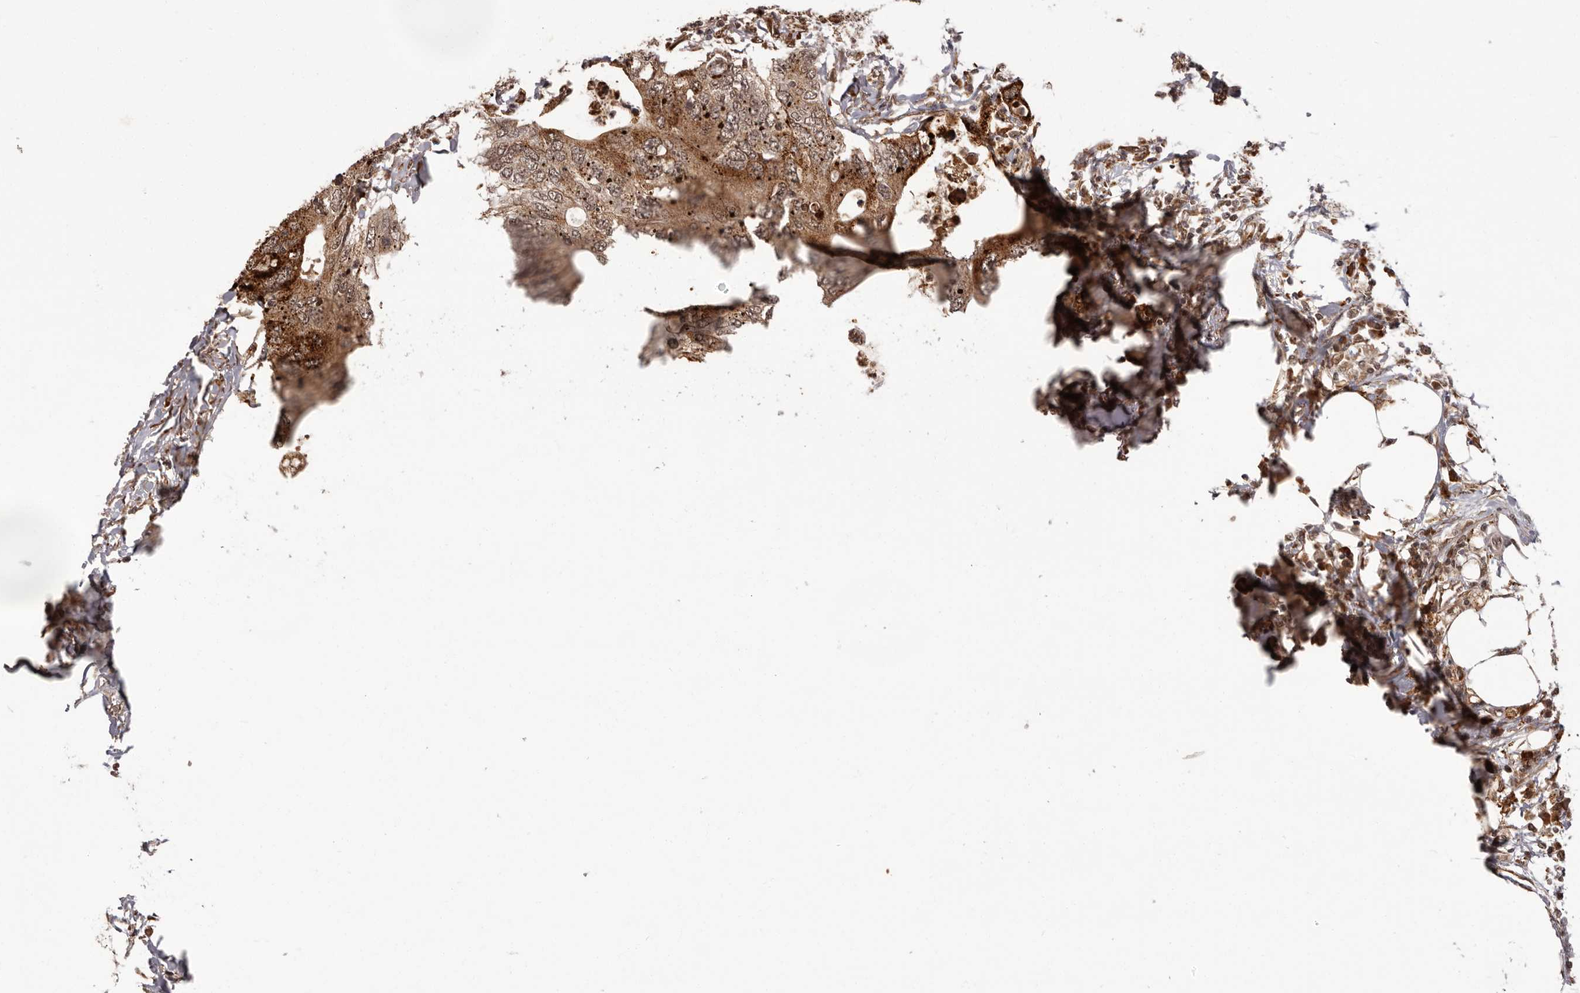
{"staining": {"intensity": "moderate", "quantity": ">75%", "location": "cytoplasmic/membranous"}, "tissue": "colorectal cancer", "cell_type": "Tumor cells", "image_type": "cancer", "snomed": [{"axis": "morphology", "description": "Adenocarcinoma, NOS"}, {"axis": "topography", "description": "Colon"}], "caption": "This is an image of IHC staining of colorectal cancer, which shows moderate staining in the cytoplasmic/membranous of tumor cells.", "gene": "IL32", "patient": {"sex": "male", "age": 71}}